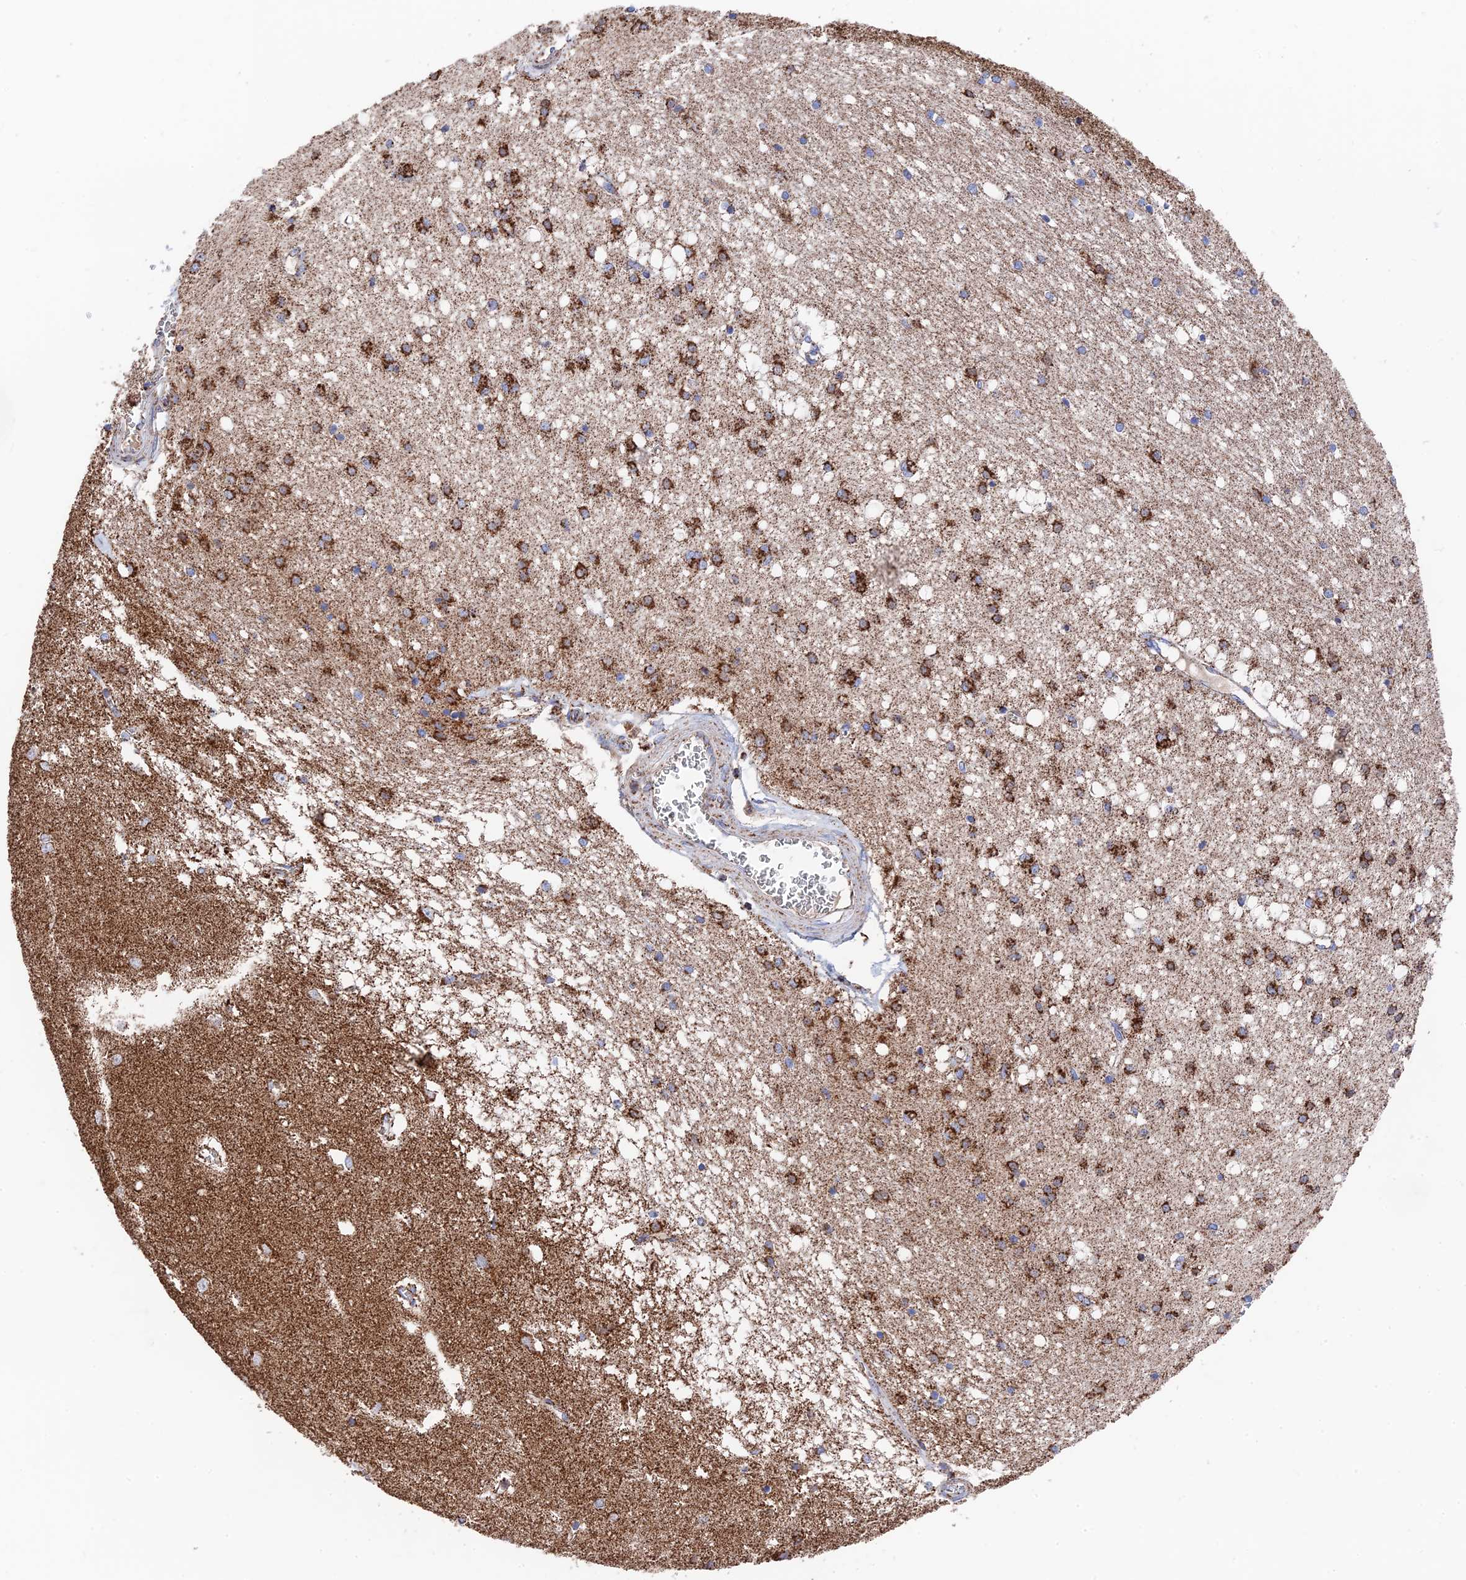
{"staining": {"intensity": "strong", "quantity": "25%-75%", "location": "cytoplasmic/membranous"}, "tissue": "caudate", "cell_type": "Glial cells", "image_type": "normal", "snomed": [{"axis": "morphology", "description": "Normal tissue, NOS"}, {"axis": "topography", "description": "Lateral ventricle wall"}], "caption": "Human caudate stained for a protein (brown) shows strong cytoplasmic/membranous positive expression in approximately 25%-75% of glial cells.", "gene": "HAUS8", "patient": {"sex": "male", "age": 37}}